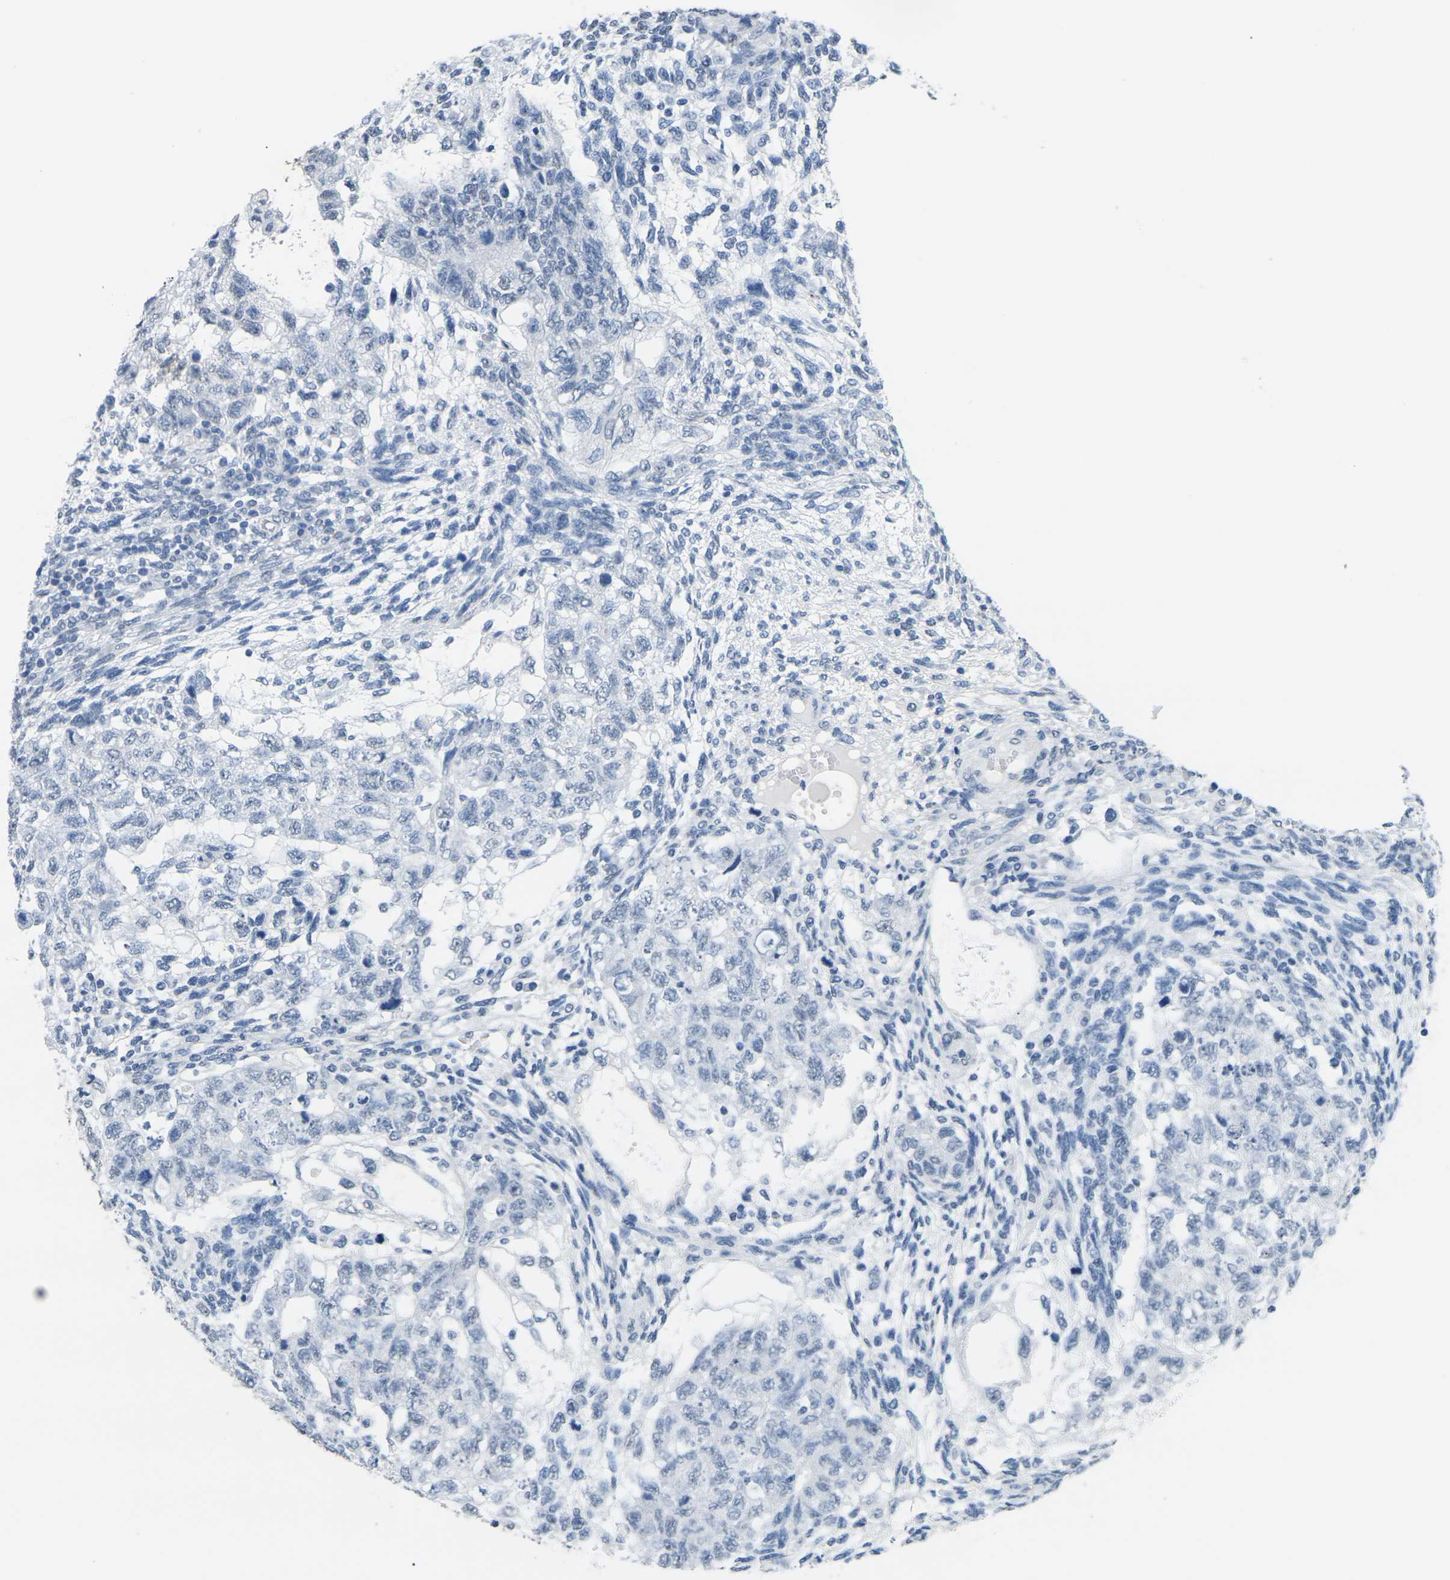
{"staining": {"intensity": "negative", "quantity": "none", "location": "none"}, "tissue": "testis cancer", "cell_type": "Tumor cells", "image_type": "cancer", "snomed": [{"axis": "morphology", "description": "Normal tissue, NOS"}, {"axis": "morphology", "description": "Carcinoma, Embryonal, NOS"}, {"axis": "topography", "description": "Testis"}], "caption": "Protein analysis of testis embryonal carcinoma displays no significant positivity in tumor cells.", "gene": "CTAG1A", "patient": {"sex": "male", "age": 36}}